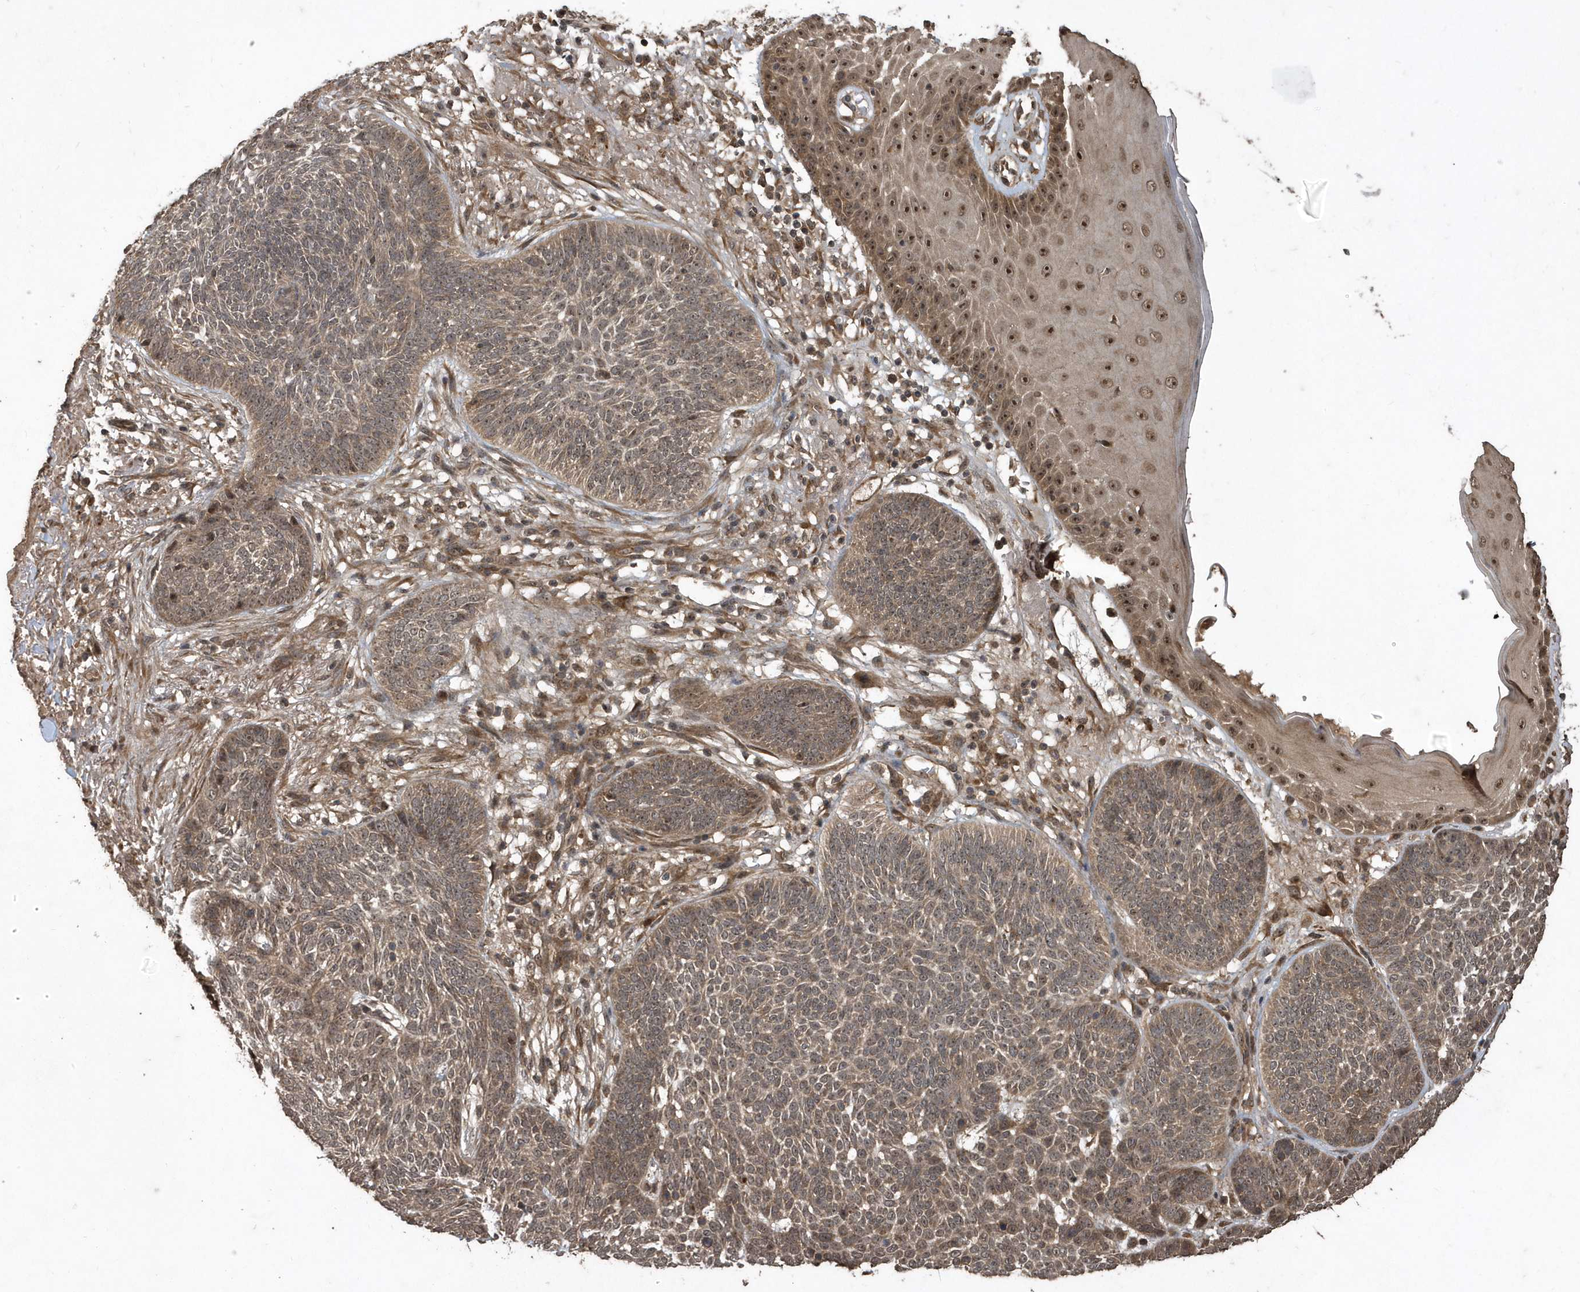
{"staining": {"intensity": "weak", "quantity": ">75%", "location": "cytoplasmic/membranous"}, "tissue": "skin cancer", "cell_type": "Tumor cells", "image_type": "cancer", "snomed": [{"axis": "morphology", "description": "Normal tissue, NOS"}, {"axis": "morphology", "description": "Basal cell carcinoma"}, {"axis": "topography", "description": "Skin"}], "caption": "A brown stain labels weak cytoplasmic/membranous positivity of a protein in human basal cell carcinoma (skin) tumor cells. The protein is shown in brown color, while the nuclei are stained blue.", "gene": "WASHC5", "patient": {"sex": "male", "age": 64}}